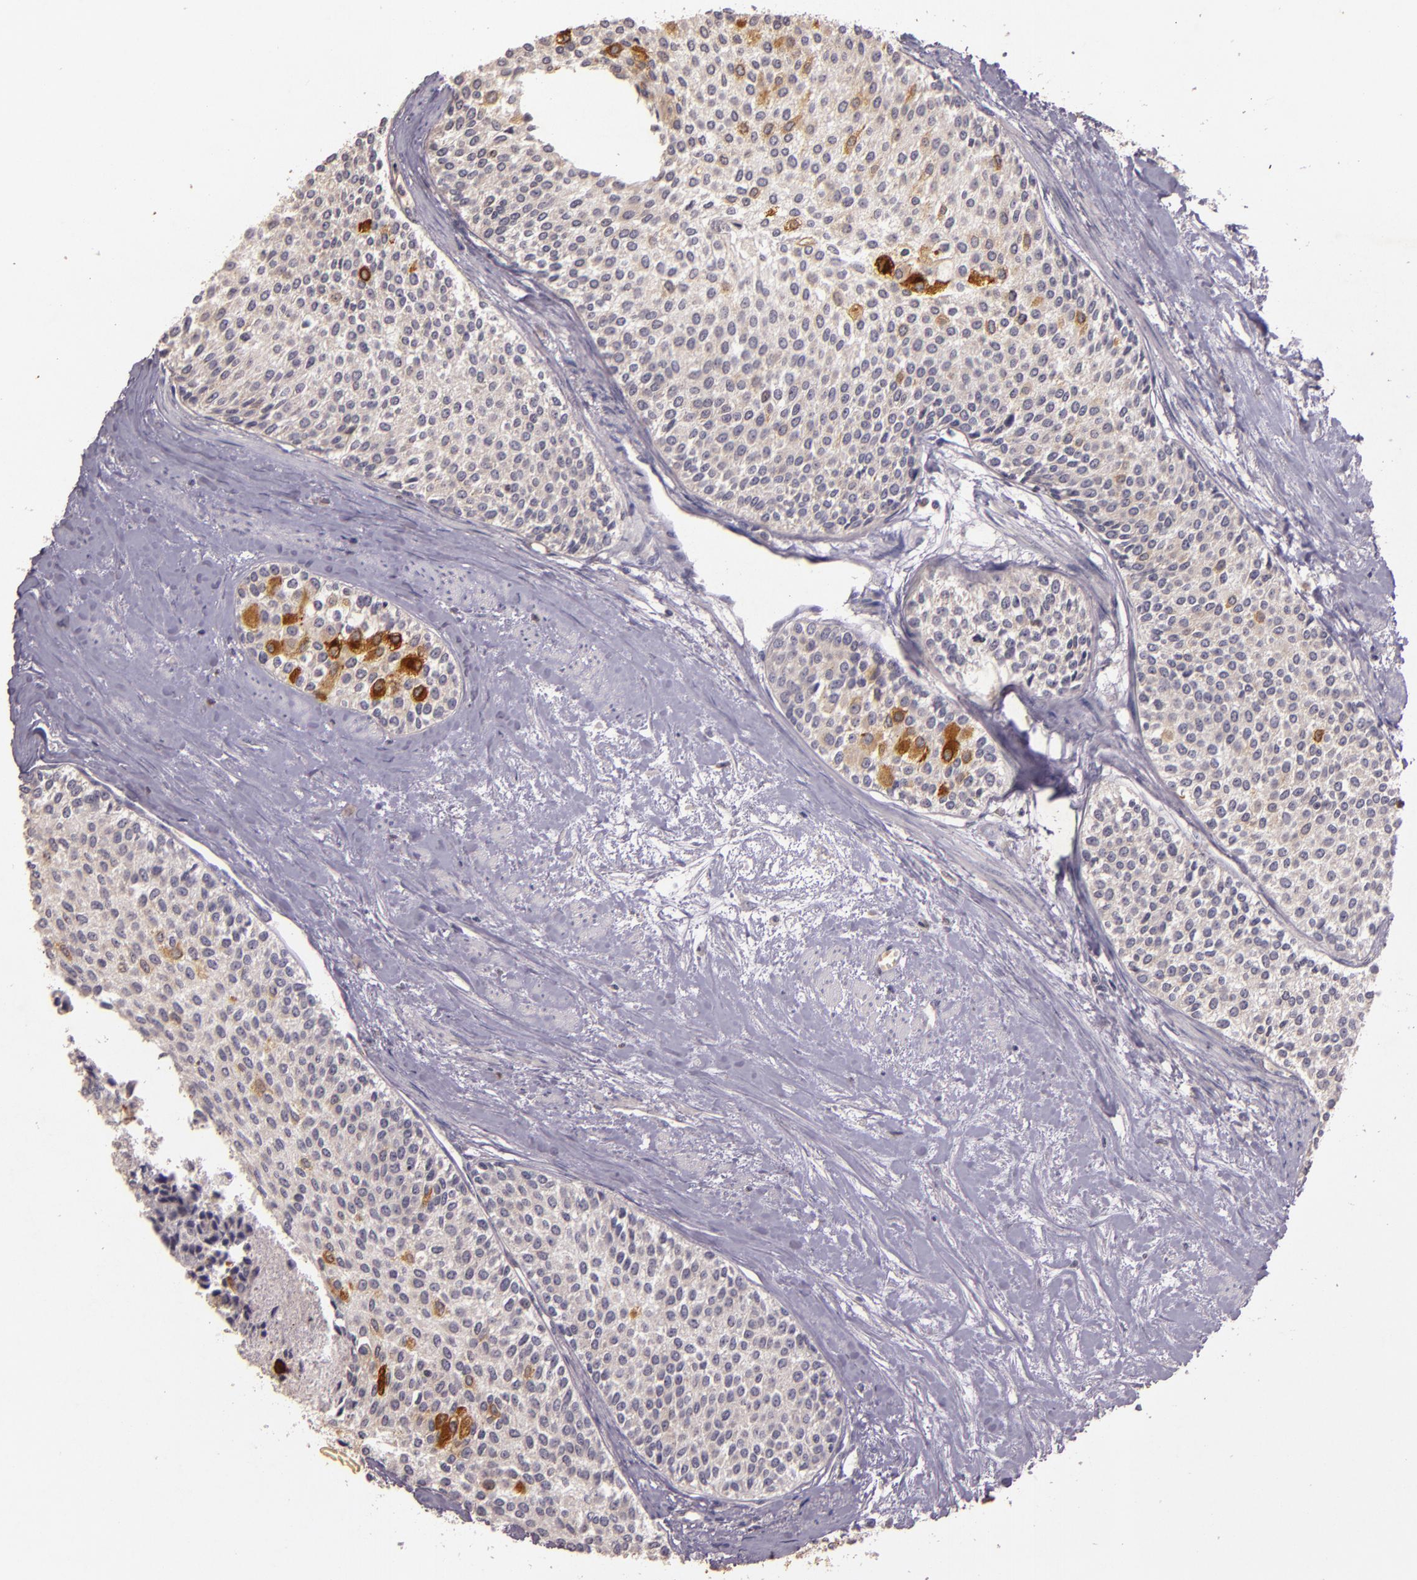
{"staining": {"intensity": "moderate", "quantity": "<25%", "location": "cytoplasmic/membranous"}, "tissue": "urothelial cancer", "cell_type": "Tumor cells", "image_type": "cancer", "snomed": [{"axis": "morphology", "description": "Urothelial carcinoma, Low grade"}, {"axis": "topography", "description": "Urinary bladder"}], "caption": "Human urothelial carcinoma (low-grade) stained with a protein marker reveals moderate staining in tumor cells.", "gene": "TFF1", "patient": {"sex": "female", "age": 73}}